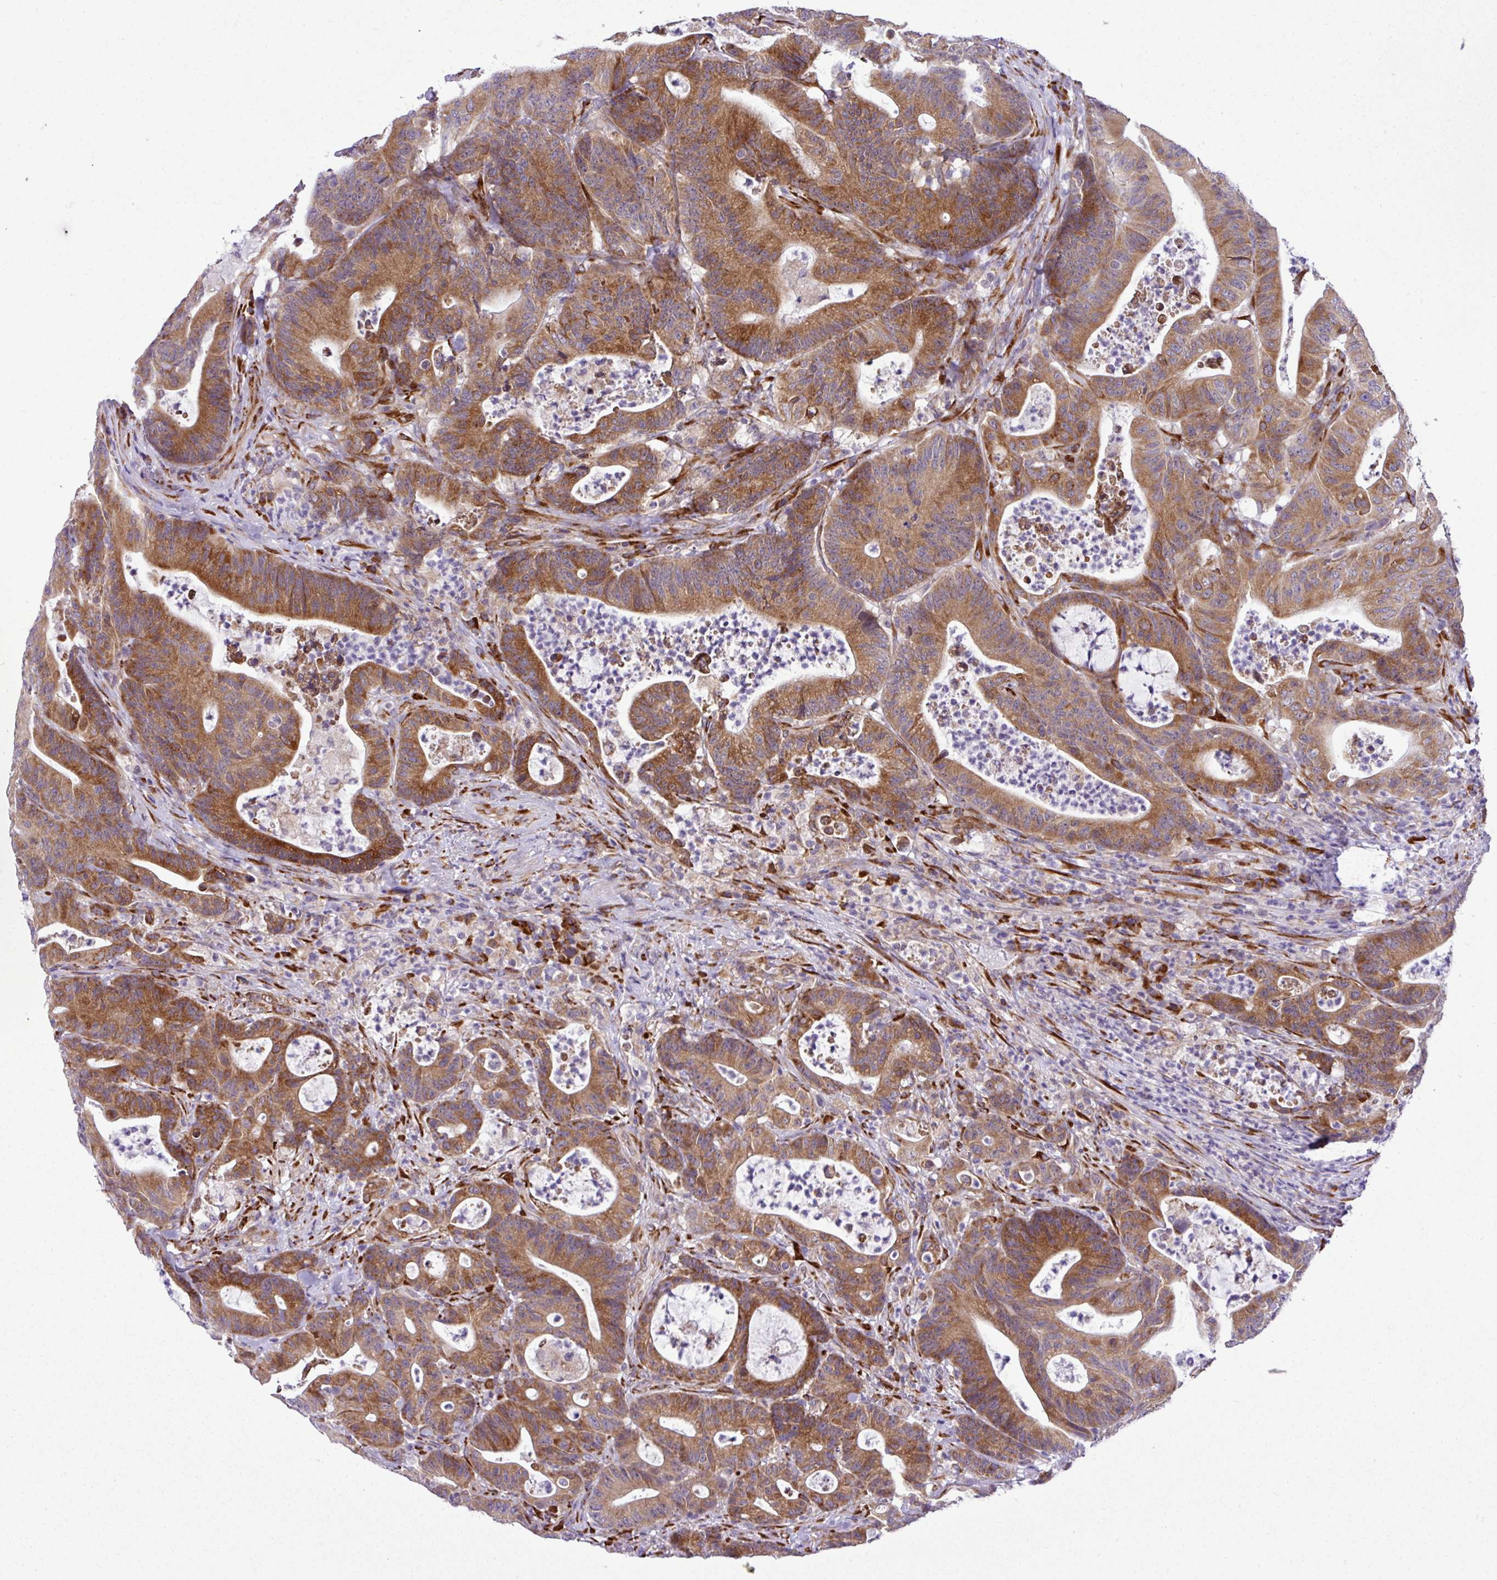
{"staining": {"intensity": "moderate", "quantity": ">75%", "location": "cytoplasmic/membranous"}, "tissue": "colorectal cancer", "cell_type": "Tumor cells", "image_type": "cancer", "snomed": [{"axis": "morphology", "description": "Adenocarcinoma, NOS"}, {"axis": "topography", "description": "Colon"}], "caption": "Protein expression analysis of human colorectal adenocarcinoma reveals moderate cytoplasmic/membranous expression in approximately >75% of tumor cells. Nuclei are stained in blue.", "gene": "CFAP97", "patient": {"sex": "female", "age": 84}}